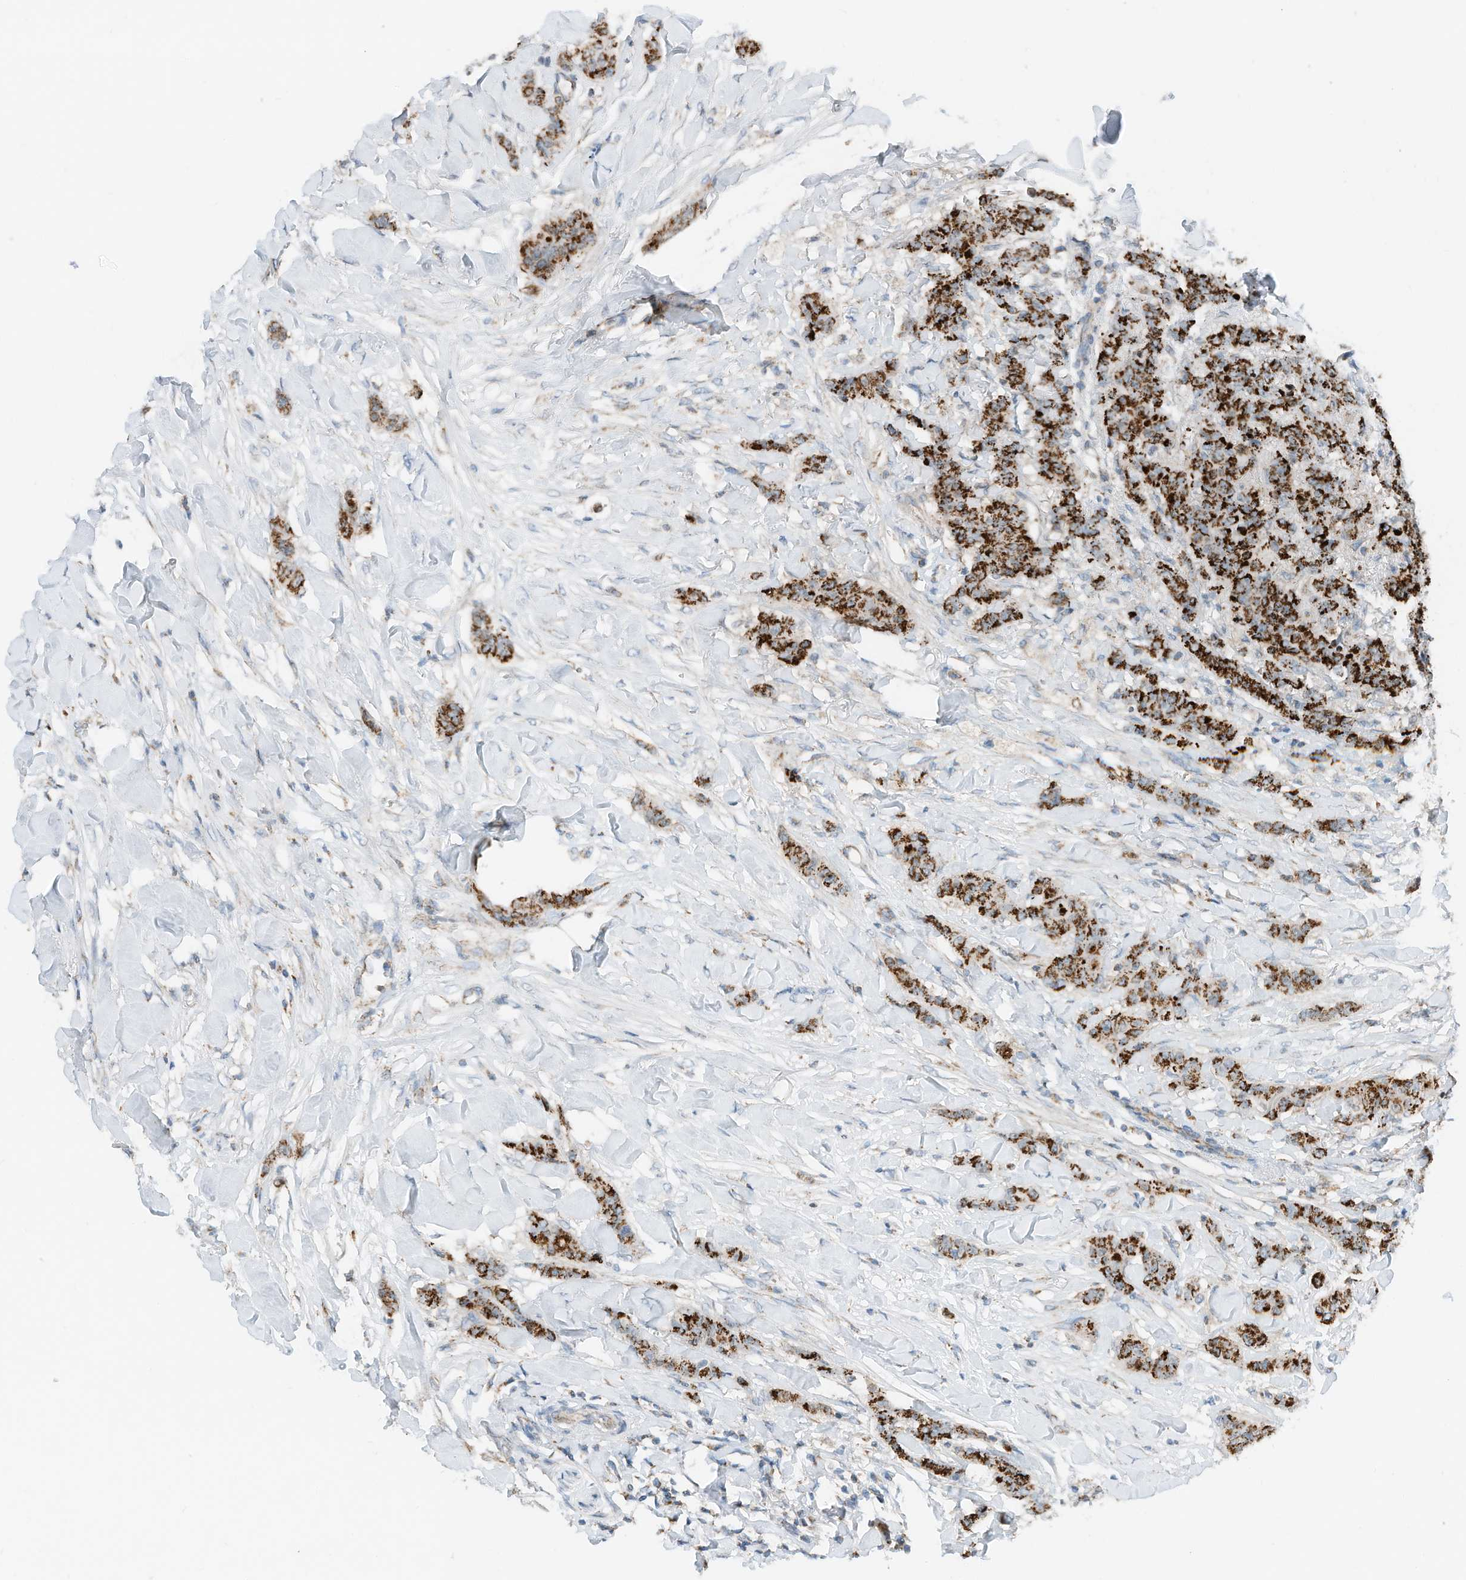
{"staining": {"intensity": "strong", "quantity": ">75%", "location": "cytoplasmic/membranous"}, "tissue": "breast cancer", "cell_type": "Tumor cells", "image_type": "cancer", "snomed": [{"axis": "morphology", "description": "Duct carcinoma"}, {"axis": "topography", "description": "Breast"}], "caption": "Tumor cells display high levels of strong cytoplasmic/membranous positivity in approximately >75% of cells in breast intraductal carcinoma. (DAB (3,3'-diaminobenzidine) = brown stain, brightfield microscopy at high magnification).", "gene": "RMND1", "patient": {"sex": "female", "age": 40}}